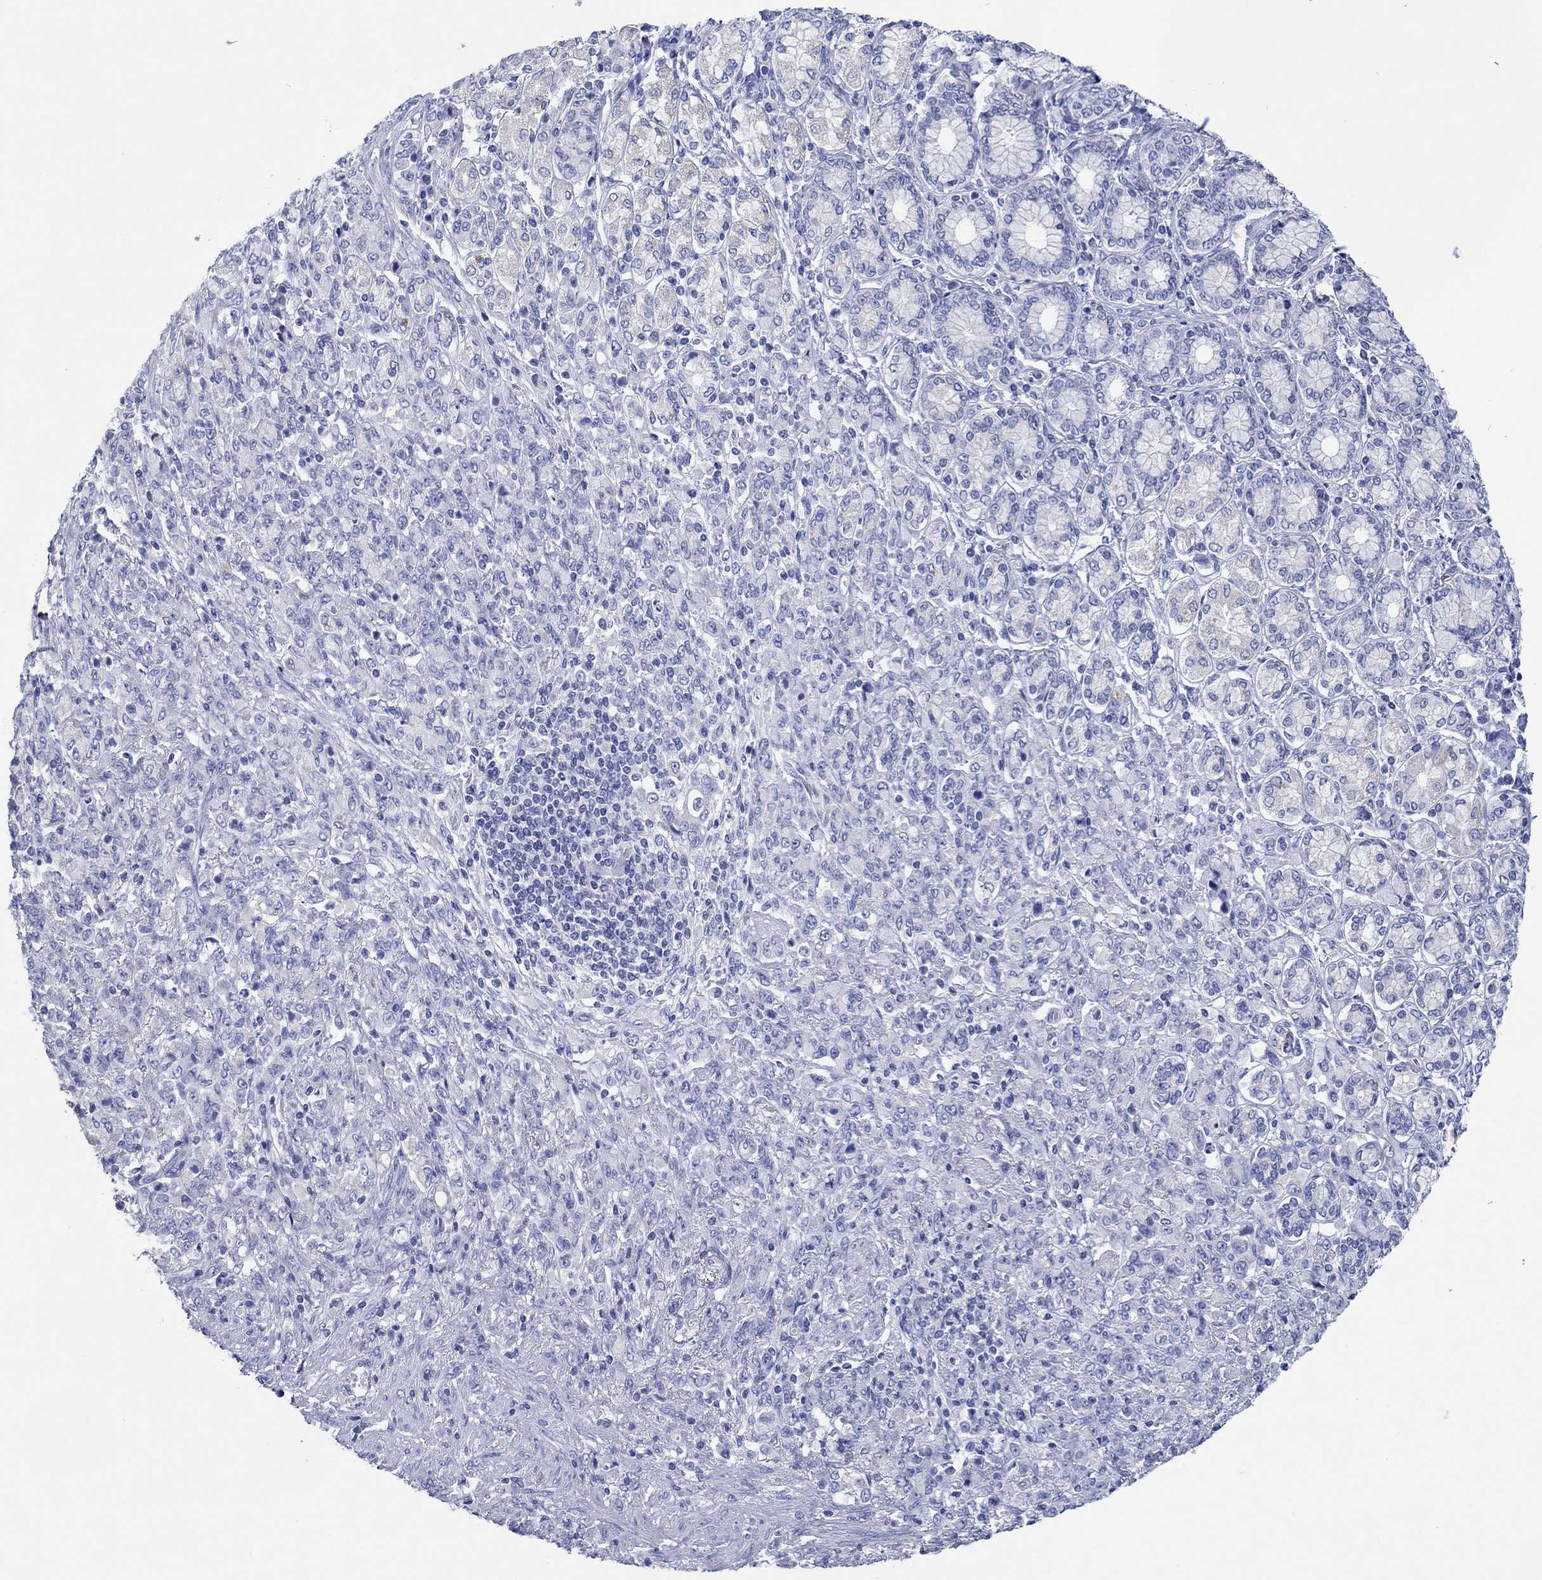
{"staining": {"intensity": "negative", "quantity": "none", "location": "none"}, "tissue": "stomach cancer", "cell_type": "Tumor cells", "image_type": "cancer", "snomed": [{"axis": "morphology", "description": "Normal tissue, NOS"}, {"axis": "morphology", "description": "Adenocarcinoma, NOS"}, {"axis": "topography", "description": "Stomach"}], "caption": "High magnification brightfield microscopy of adenocarcinoma (stomach) stained with DAB (brown) and counterstained with hematoxylin (blue): tumor cells show no significant expression.", "gene": "HCRT", "patient": {"sex": "female", "age": 79}}